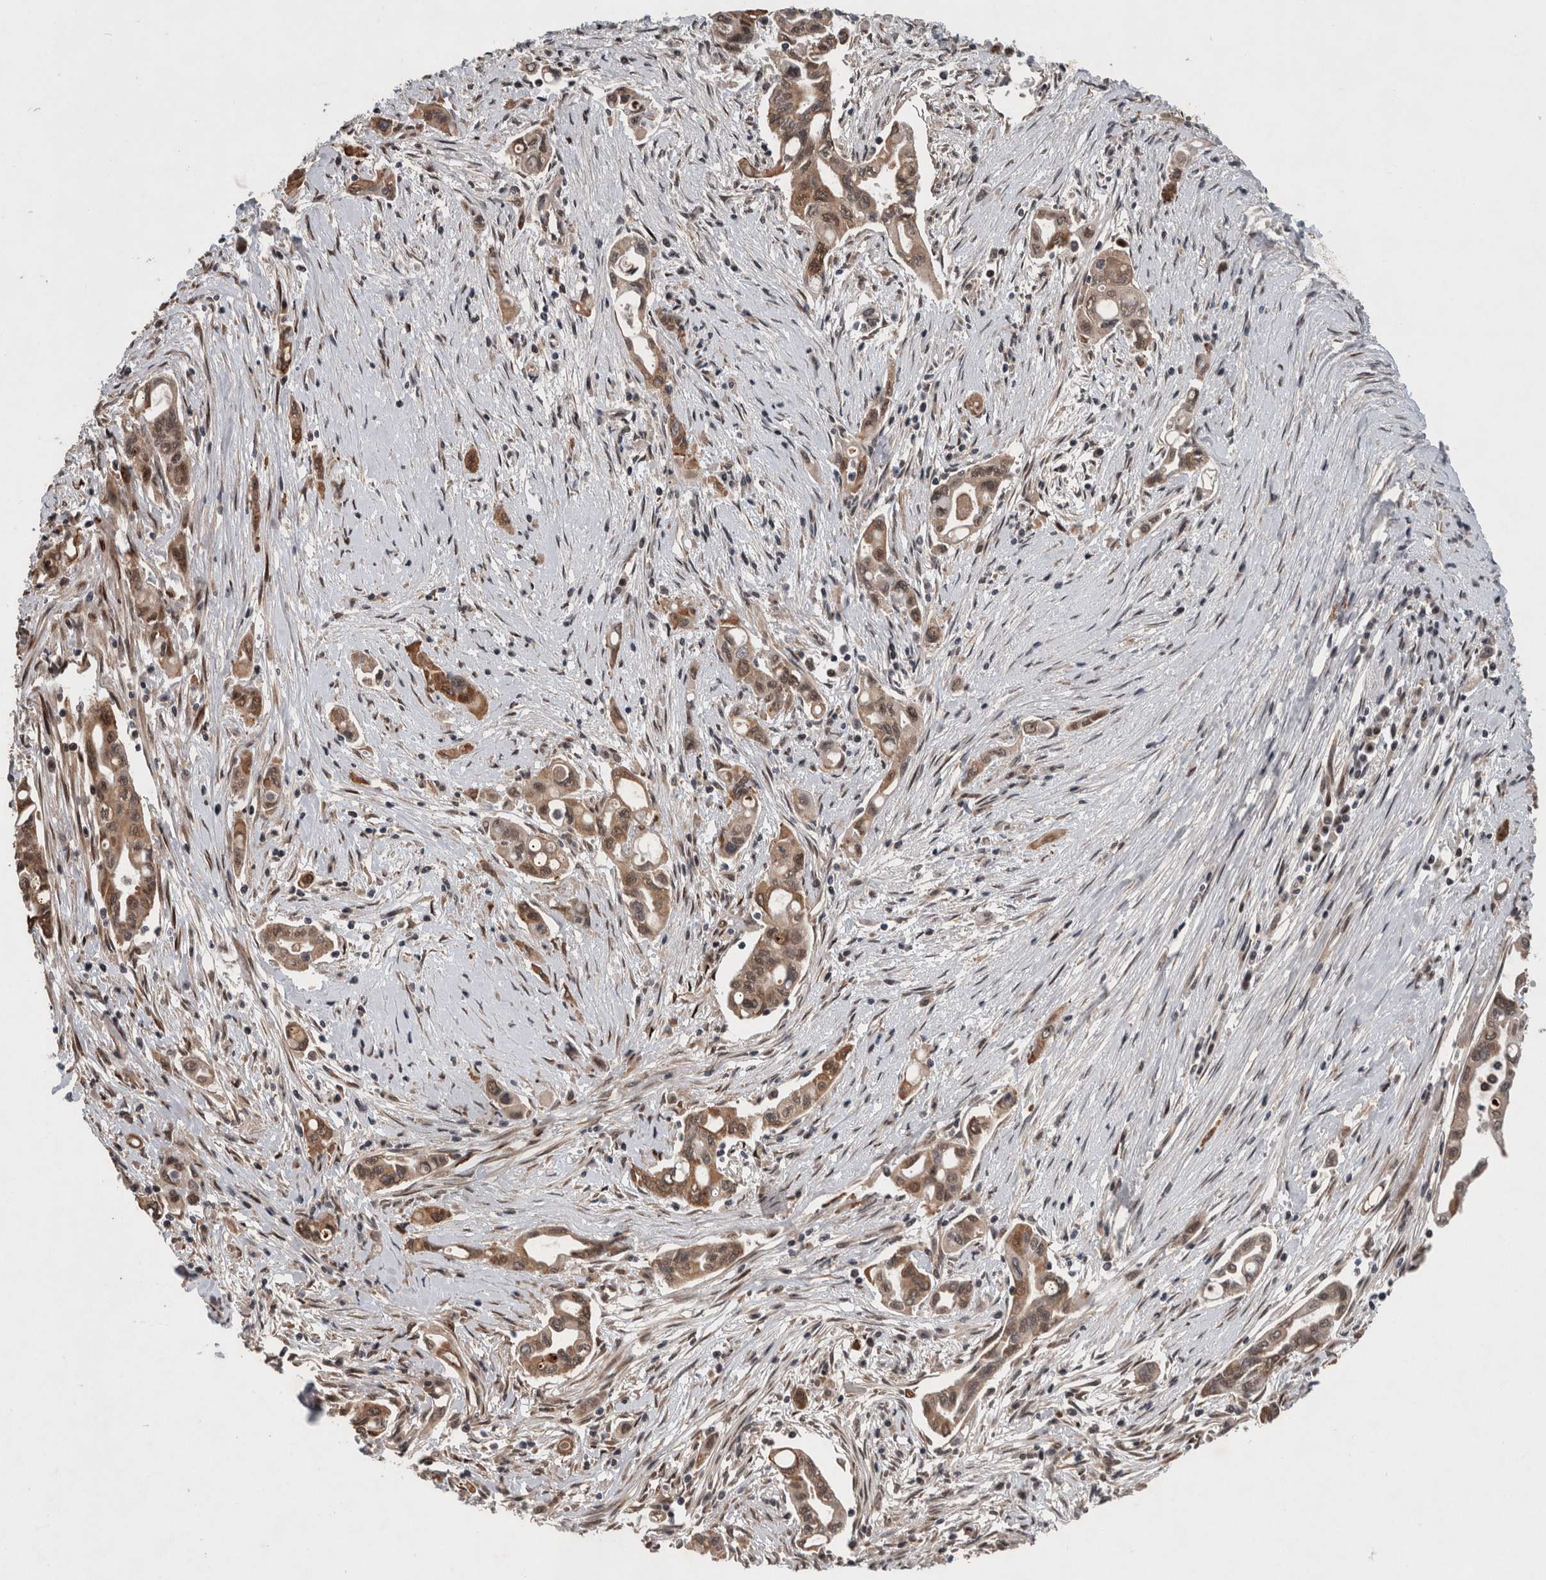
{"staining": {"intensity": "moderate", "quantity": ">75%", "location": "cytoplasmic/membranous"}, "tissue": "pancreatic cancer", "cell_type": "Tumor cells", "image_type": "cancer", "snomed": [{"axis": "morphology", "description": "Adenocarcinoma, NOS"}, {"axis": "topography", "description": "Pancreas"}], "caption": "Immunohistochemistry (IHC) of pancreatic cancer (adenocarcinoma) reveals medium levels of moderate cytoplasmic/membranous positivity in about >75% of tumor cells. Nuclei are stained in blue.", "gene": "GIMAP6", "patient": {"sex": "female", "age": 57}}